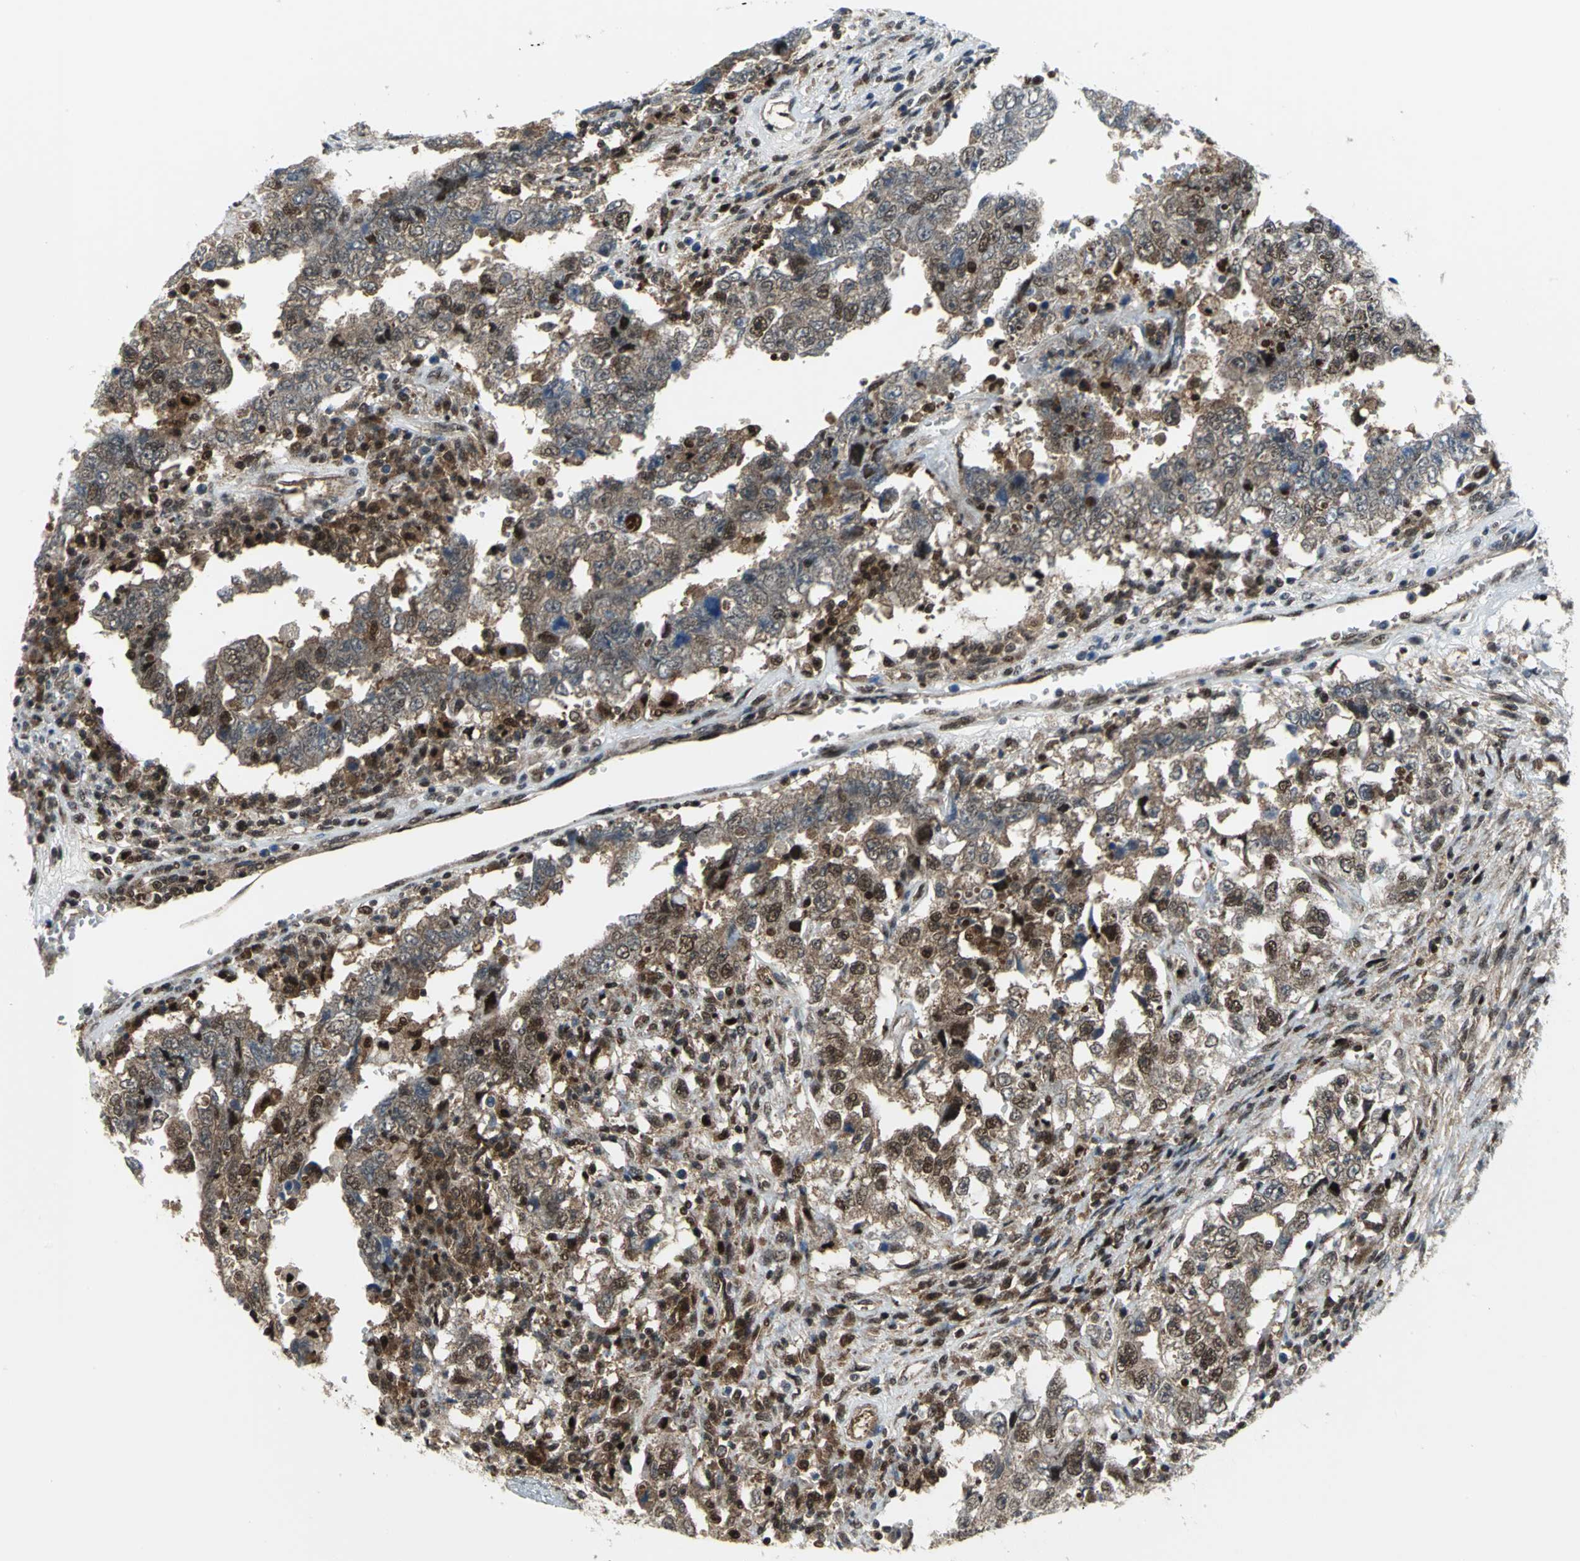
{"staining": {"intensity": "moderate", "quantity": "25%-75%", "location": "cytoplasmic/membranous,nuclear"}, "tissue": "testis cancer", "cell_type": "Tumor cells", "image_type": "cancer", "snomed": [{"axis": "morphology", "description": "Carcinoma, Embryonal, NOS"}, {"axis": "topography", "description": "Testis"}], "caption": "An immunohistochemistry histopathology image of neoplastic tissue is shown. Protein staining in brown labels moderate cytoplasmic/membranous and nuclear positivity in testis embryonal carcinoma within tumor cells. (Stains: DAB (3,3'-diaminobenzidine) in brown, nuclei in blue, Microscopy: brightfield microscopy at high magnification).", "gene": "PSMA4", "patient": {"sex": "male", "age": 26}}